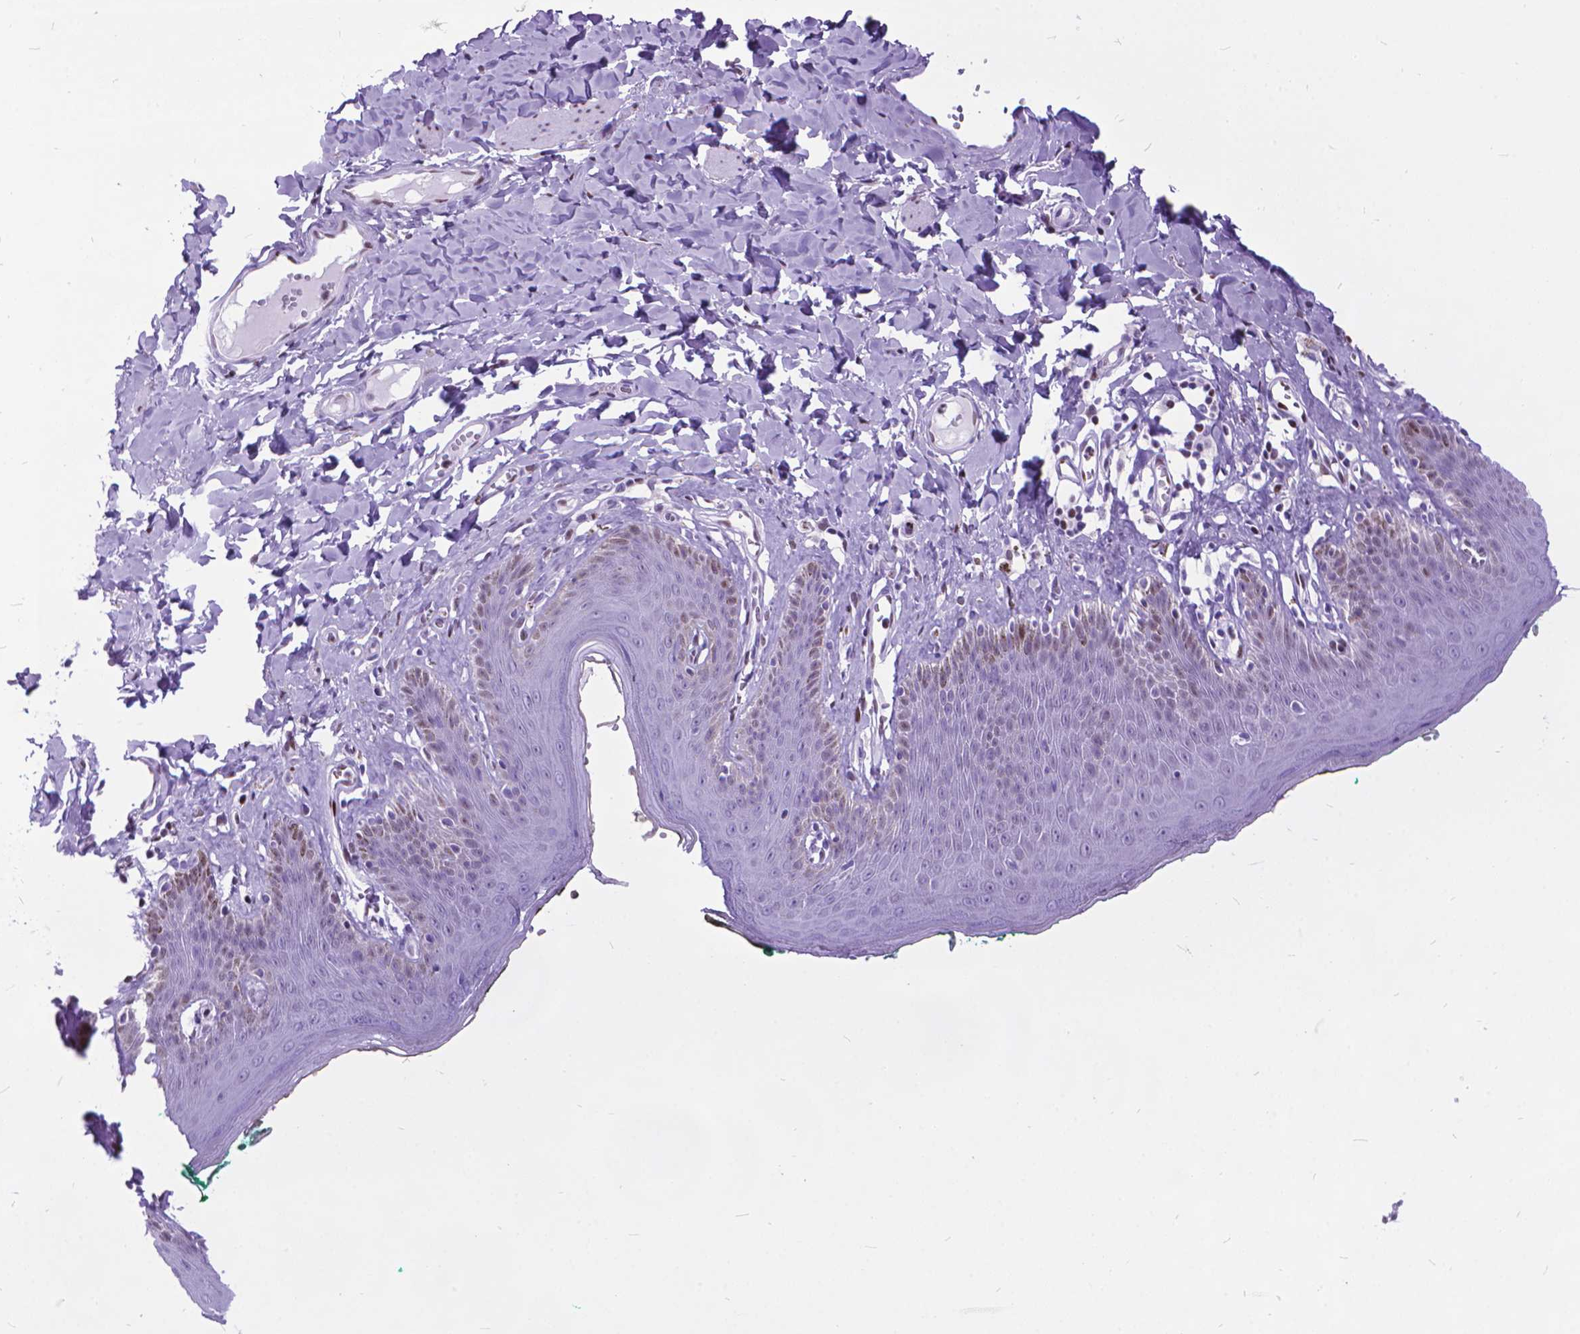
{"staining": {"intensity": "moderate", "quantity": "<25%", "location": "nuclear"}, "tissue": "skin", "cell_type": "Epidermal cells", "image_type": "normal", "snomed": [{"axis": "morphology", "description": "Normal tissue, NOS"}, {"axis": "topography", "description": "Vulva"}, {"axis": "topography", "description": "Peripheral nerve tissue"}], "caption": "Protein positivity by IHC shows moderate nuclear positivity in approximately <25% of epidermal cells in unremarkable skin.", "gene": "POLE4", "patient": {"sex": "female", "age": 66}}